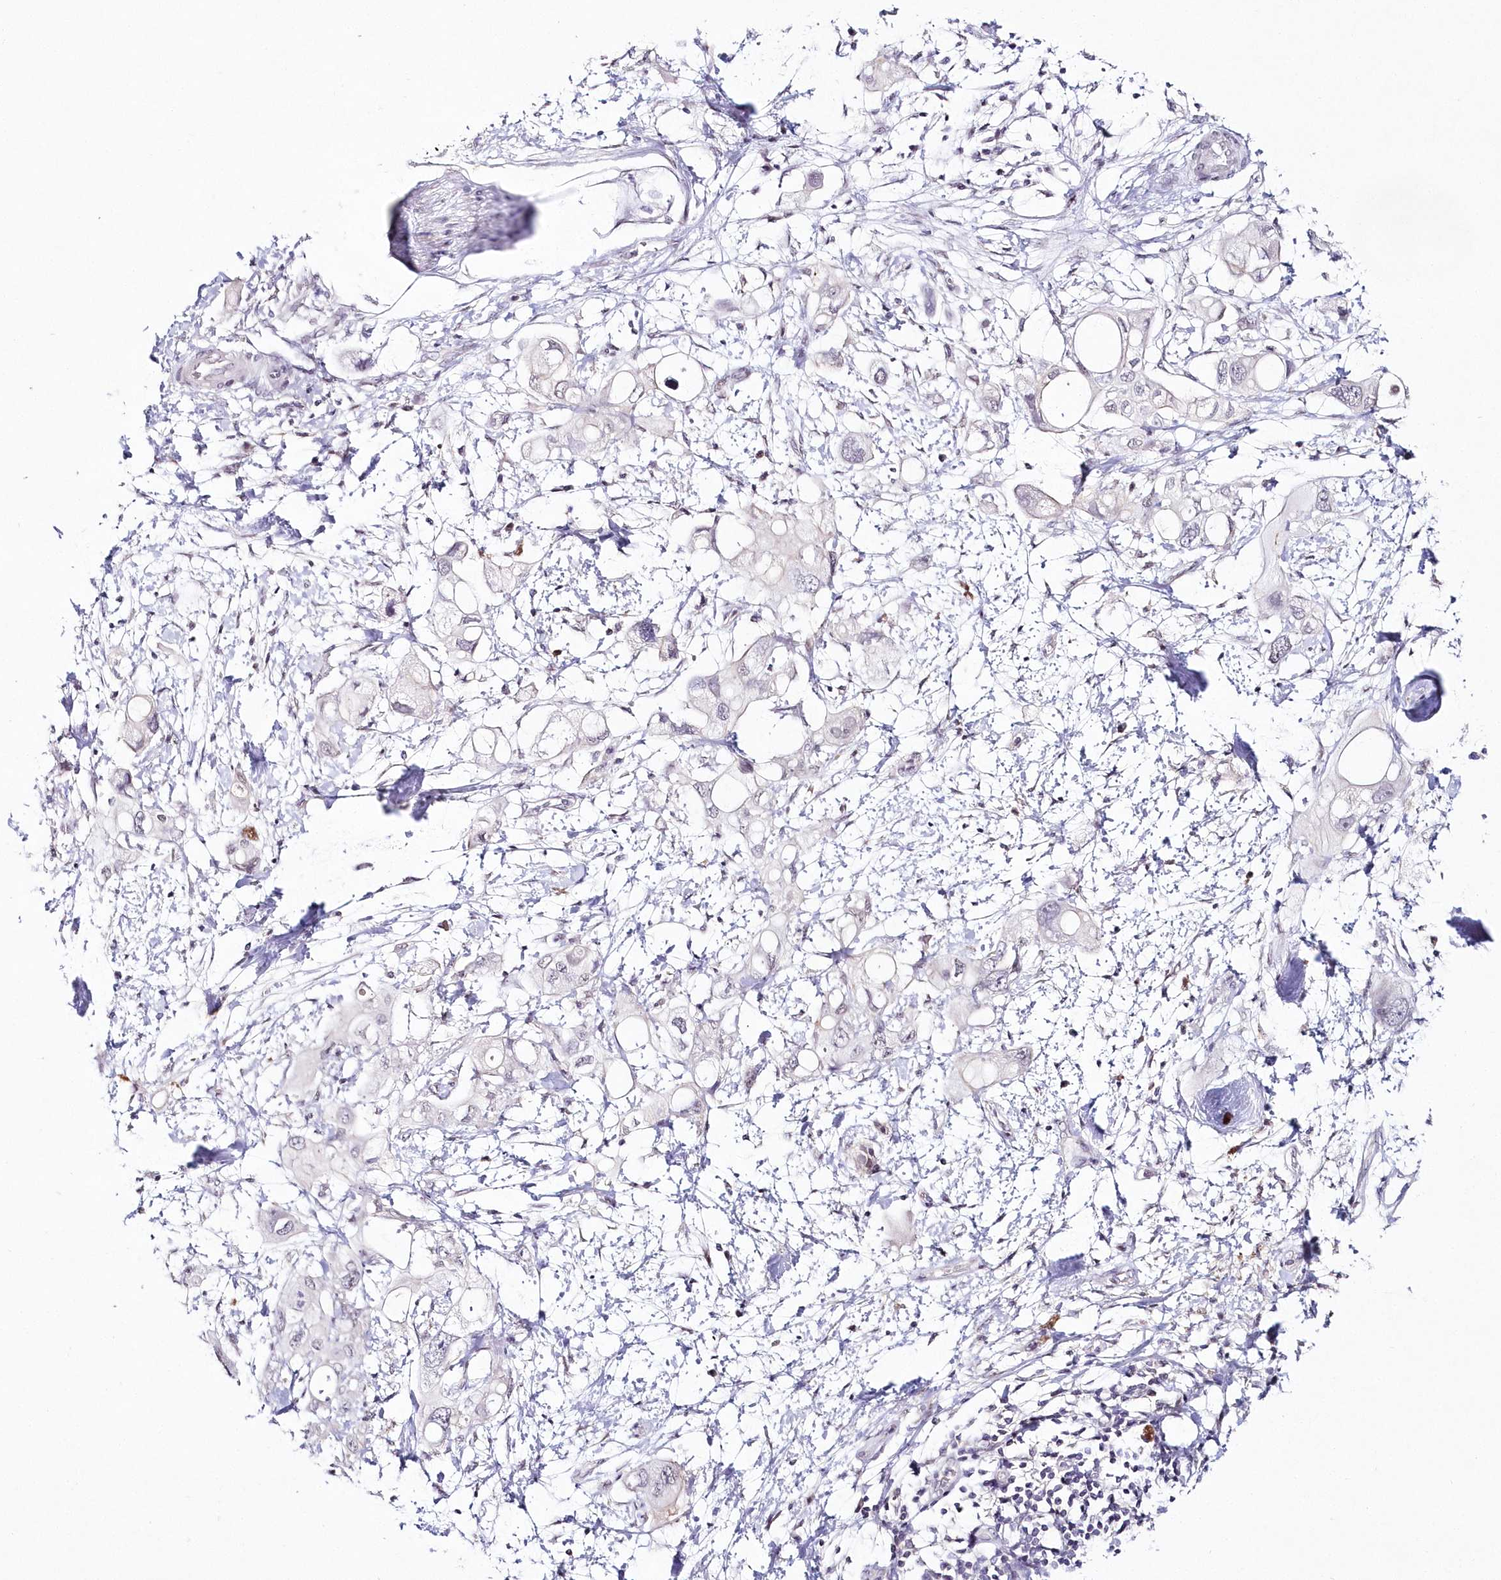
{"staining": {"intensity": "negative", "quantity": "none", "location": "none"}, "tissue": "pancreatic cancer", "cell_type": "Tumor cells", "image_type": "cancer", "snomed": [{"axis": "morphology", "description": "Adenocarcinoma, NOS"}, {"axis": "topography", "description": "Pancreas"}], "caption": "Tumor cells show no significant positivity in pancreatic cancer.", "gene": "HYCC2", "patient": {"sex": "female", "age": 56}}